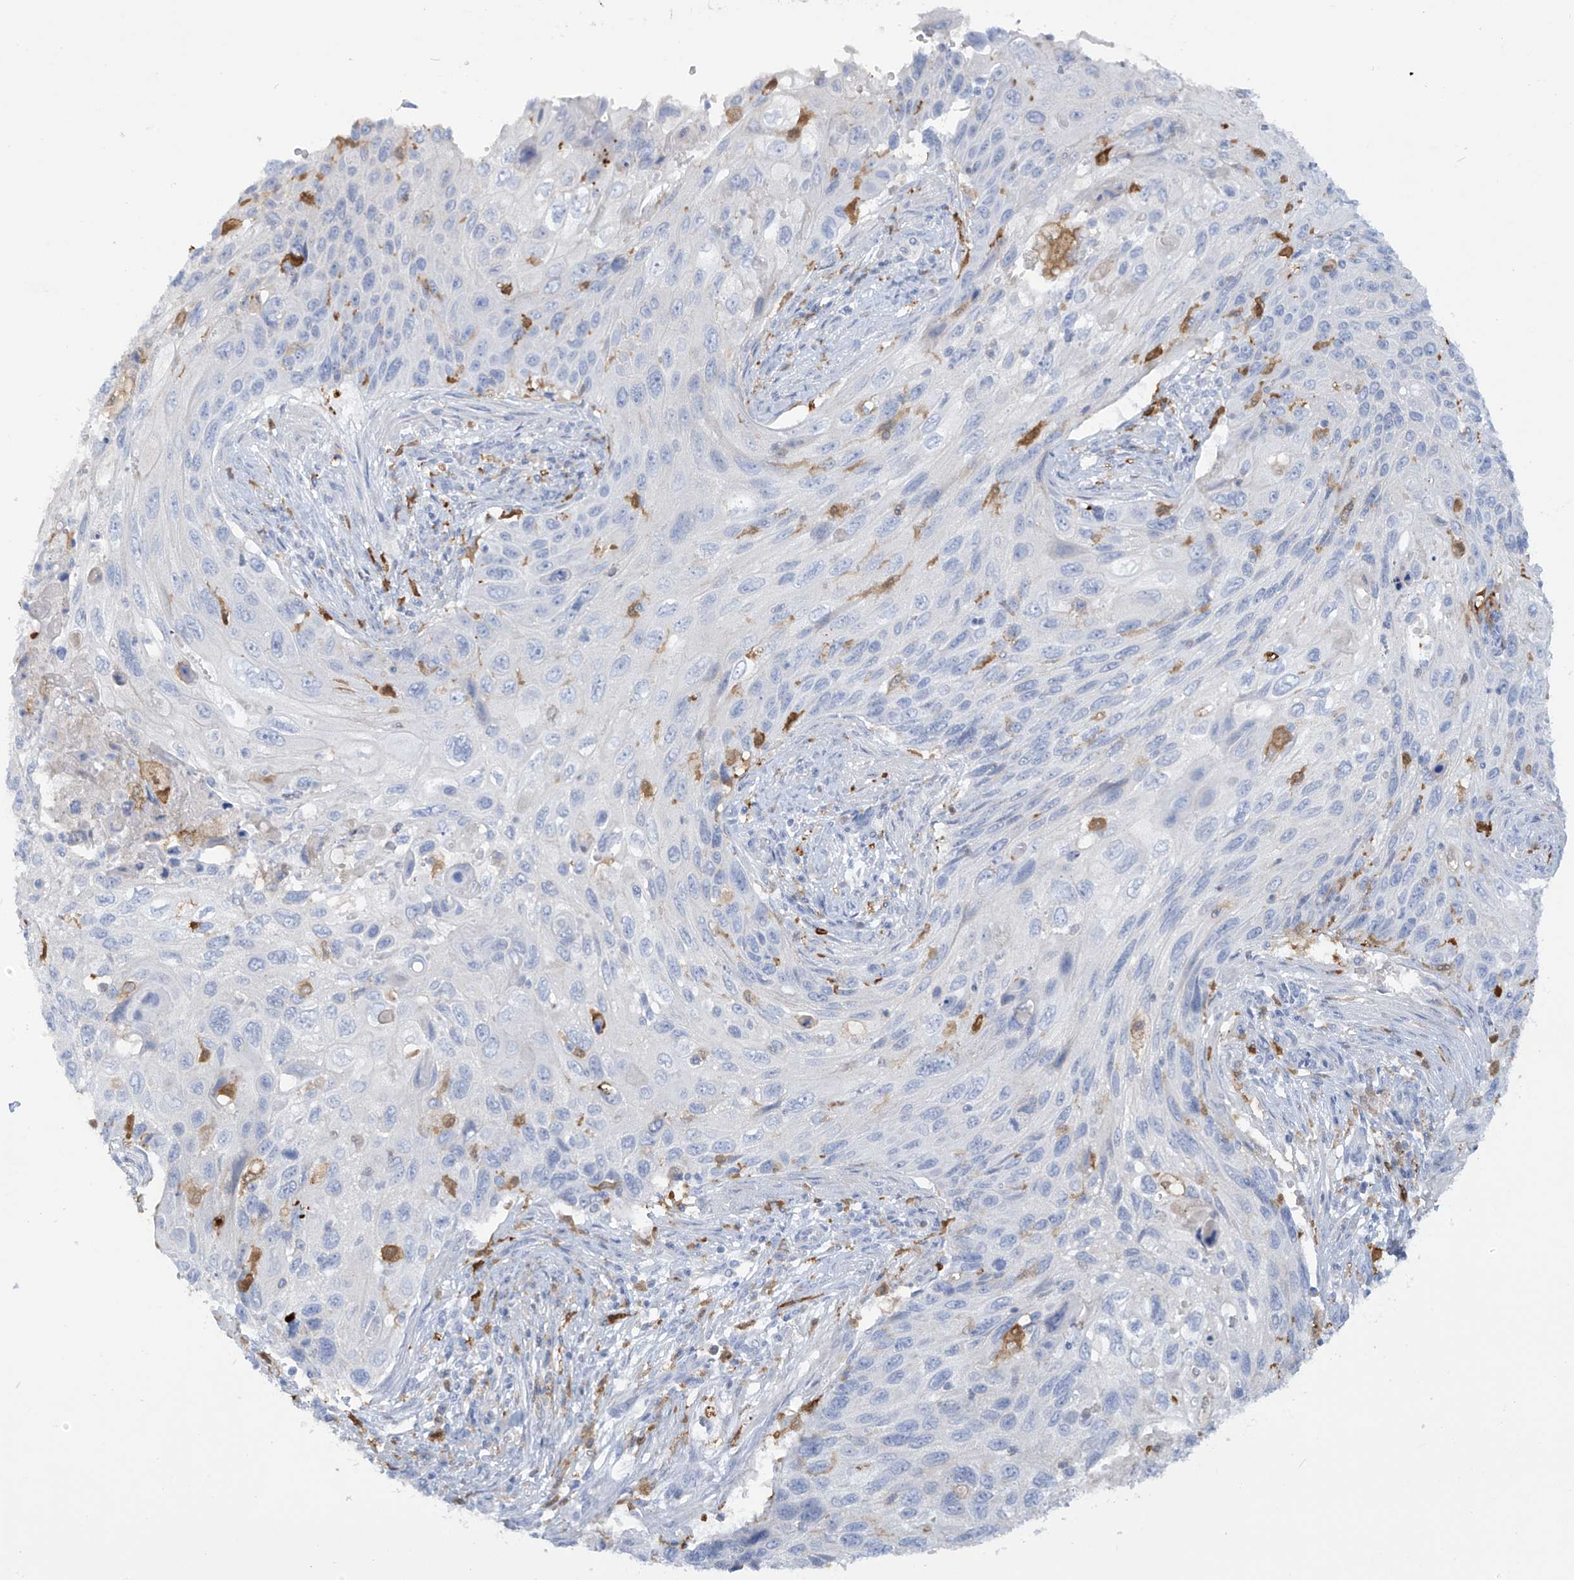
{"staining": {"intensity": "negative", "quantity": "none", "location": "none"}, "tissue": "cervical cancer", "cell_type": "Tumor cells", "image_type": "cancer", "snomed": [{"axis": "morphology", "description": "Squamous cell carcinoma, NOS"}, {"axis": "topography", "description": "Cervix"}], "caption": "An immunohistochemistry (IHC) image of cervical squamous cell carcinoma is shown. There is no staining in tumor cells of cervical squamous cell carcinoma.", "gene": "TRMT2B", "patient": {"sex": "female", "age": 70}}